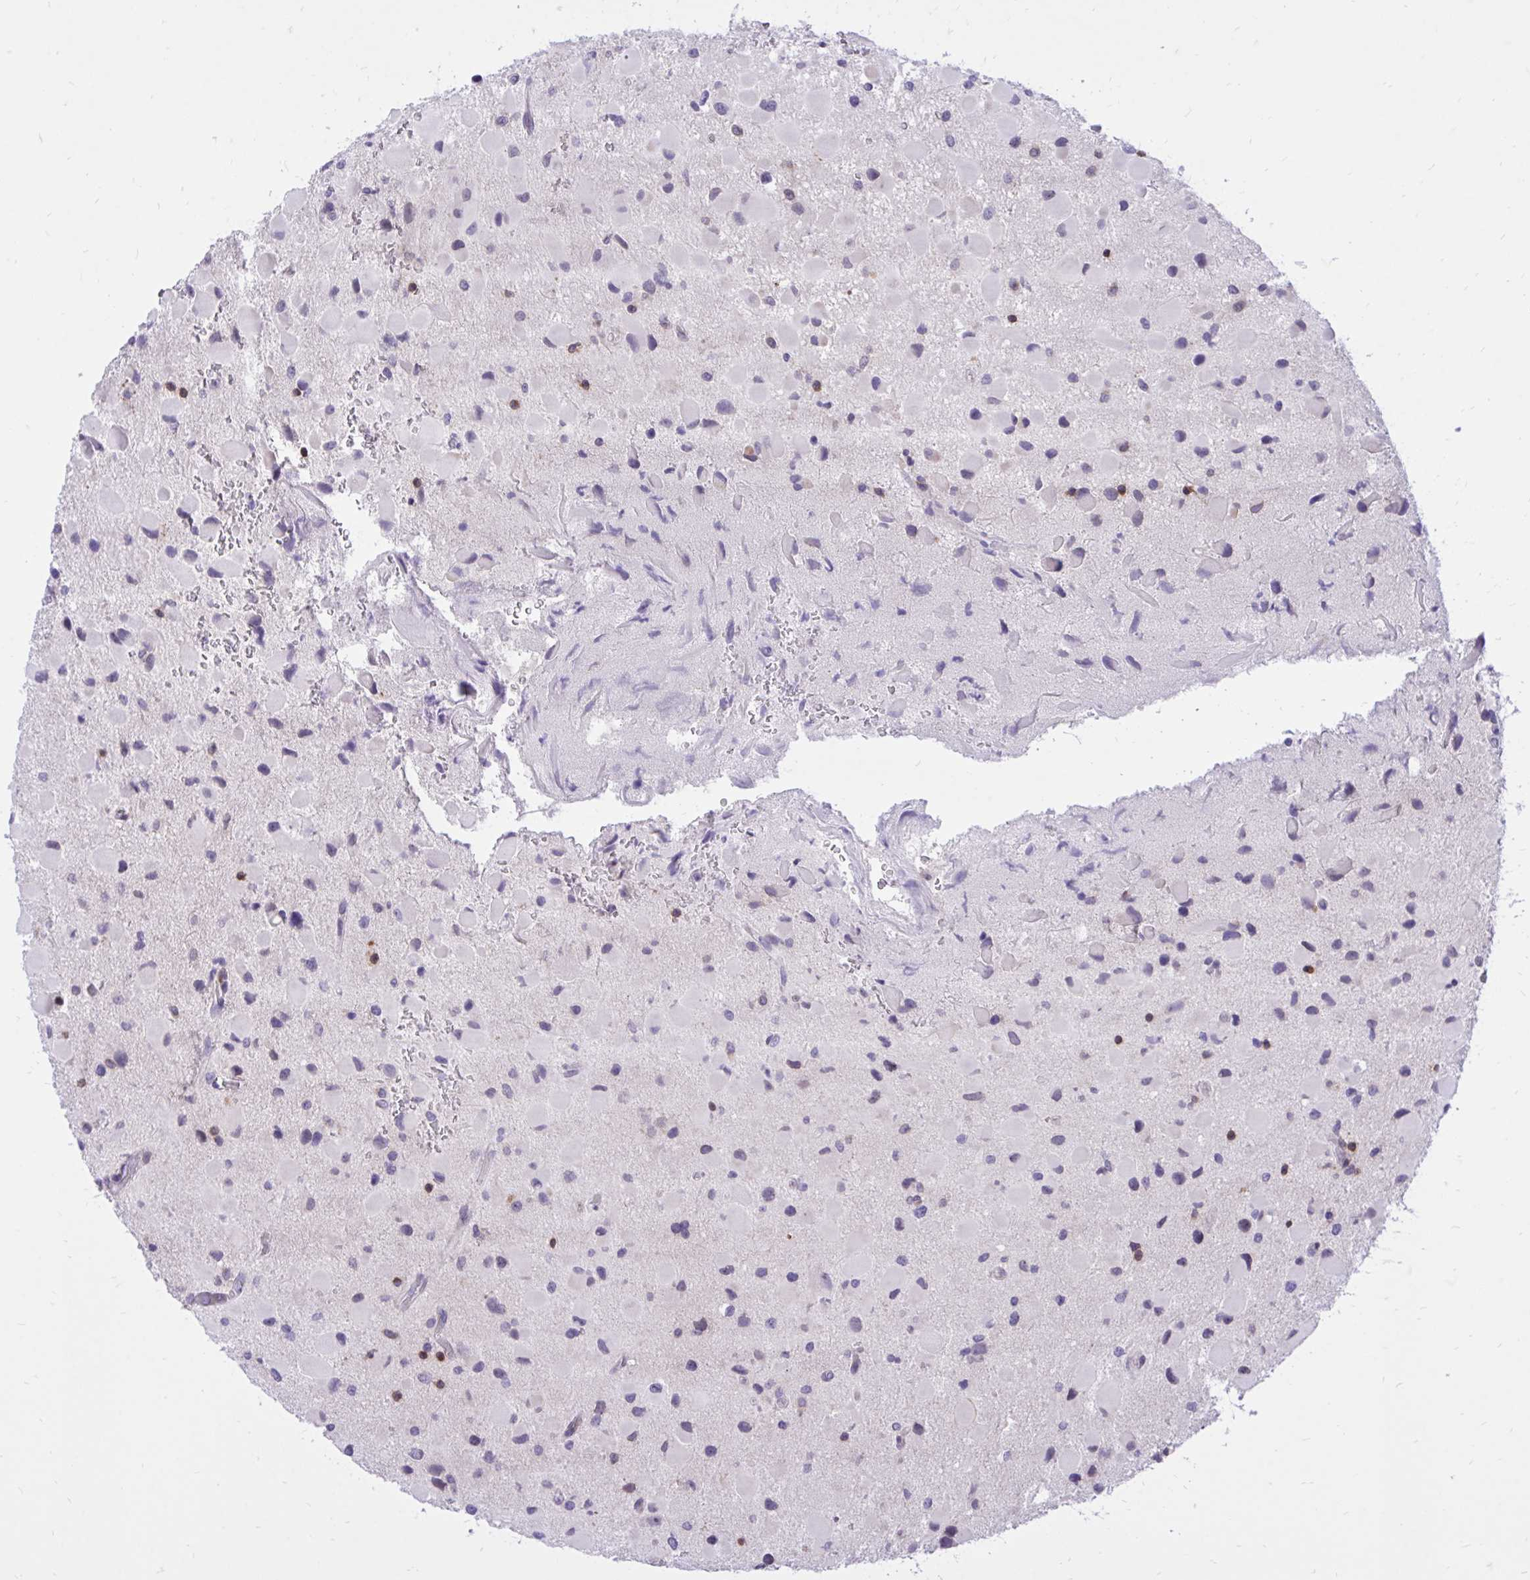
{"staining": {"intensity": "negative", "quantity": "none", "location": "none"}, "tissue": "glioma", "cell_type": "Tumor cells", "image_type": "cancer", "snomed": [{"axis": "morphology", "description": "Glioma, malignant, Low grade"}, {"axis": "topography", "description": "Brain"}], "caption": "Malignant glioma (low-grade) stained for a protein using immunohistochemistry (IHC) displays no staining tumor cells.", "gene": "CXCL8", "patient": {"sex": "female", "age": 32}}